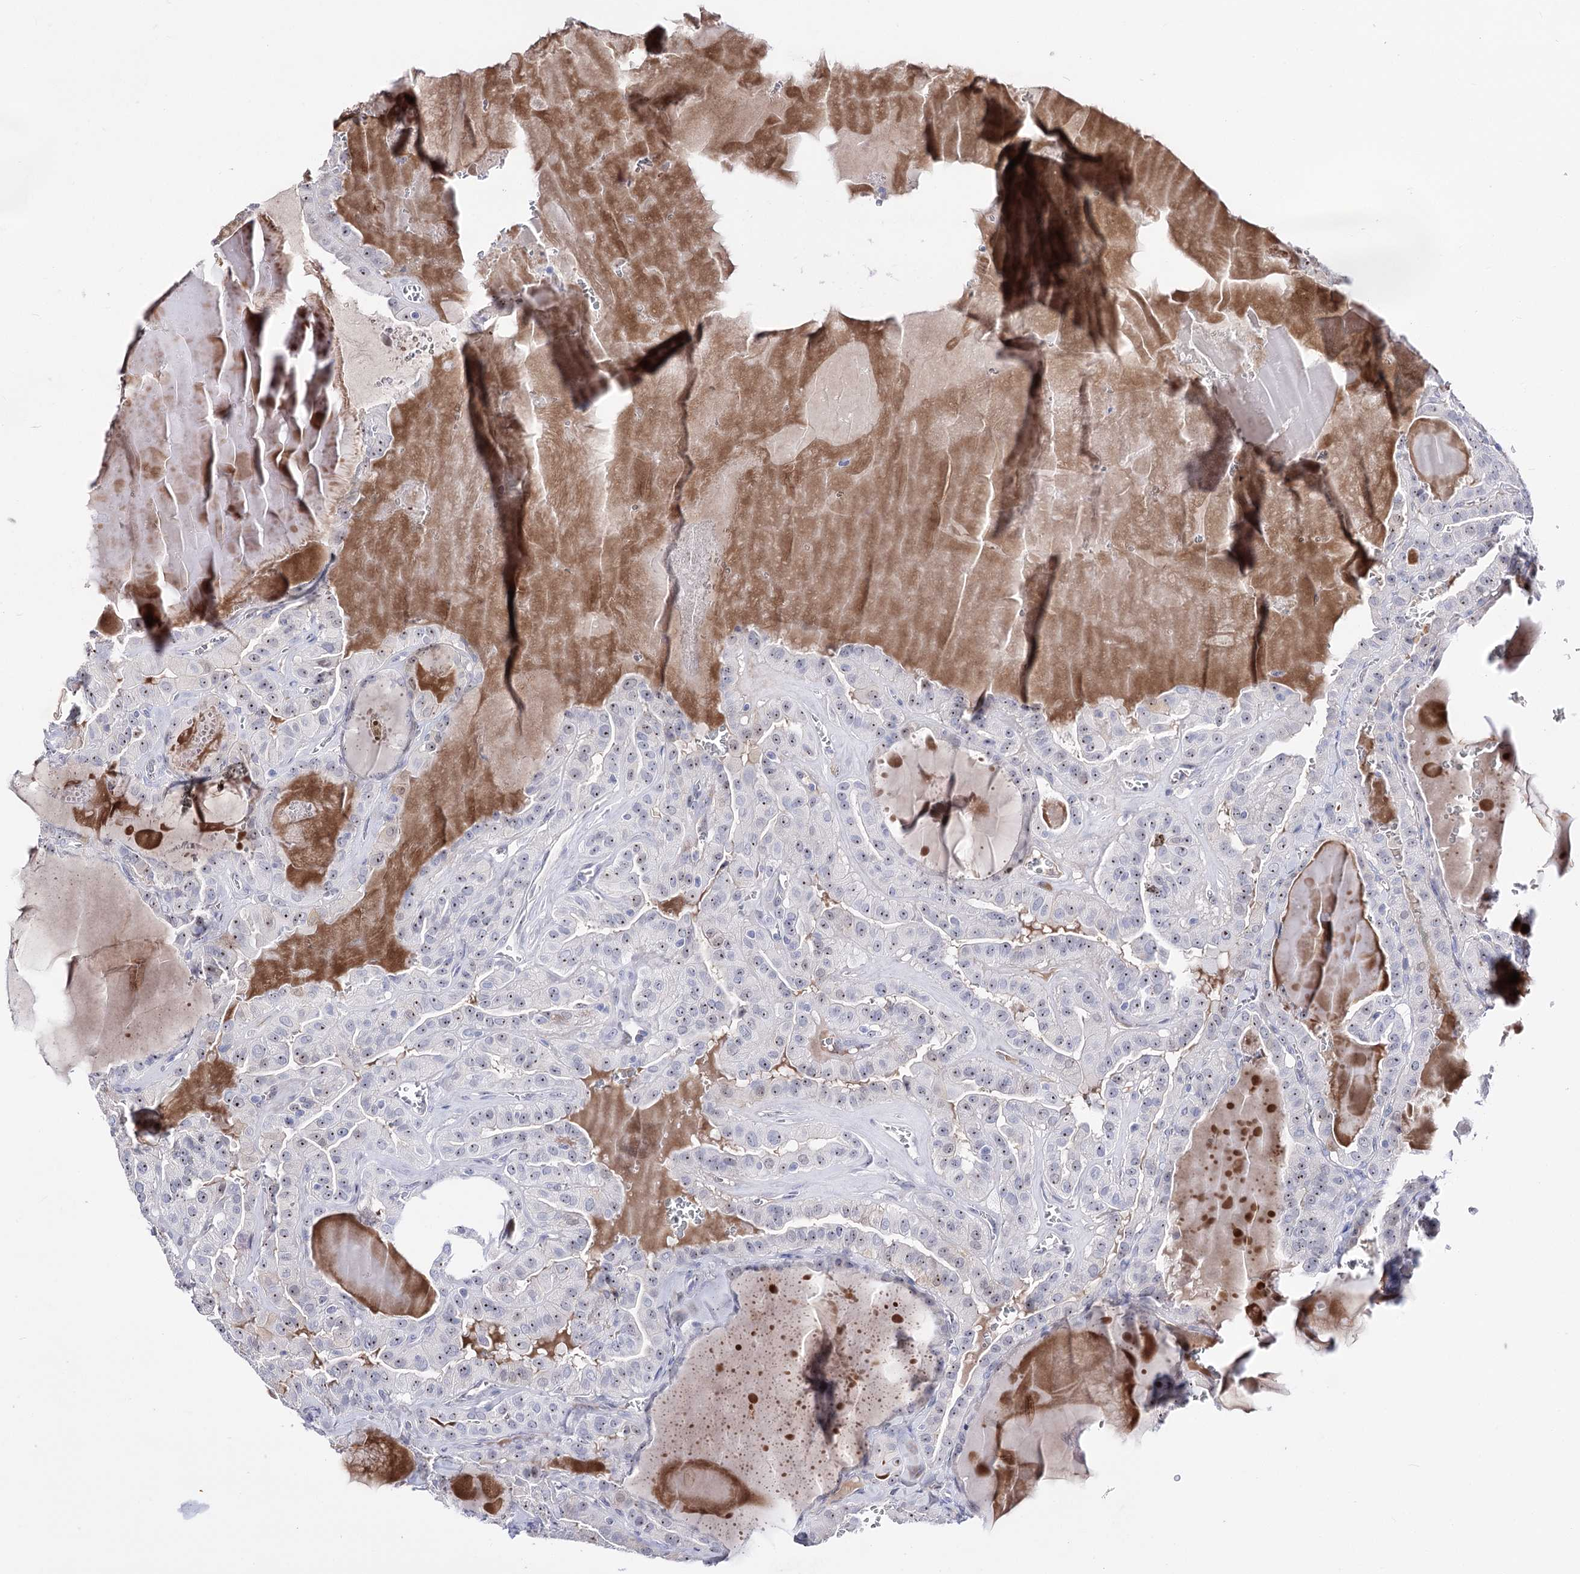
{"staining": {"intensity": "moderate", "quantity": ">75%", "location": "nuclear"}, "tissue": "thyroid cancer", "cell_type": "Tumor cells", "image_type": "cancer", "snomed": [{"axis": "morphology", "description": "Papillary adenocarcinoma, NOS"}, {"axis": "topography", "description": "Thyroid gland"}], "caption": "The immunohistochemical stain highlights moderate nuclear staining in tumor cells of papillary adenocarcinoma (thyroid) tissue.", "gene": "PCGF5", "patient": {"sex": "male", "age": 52}}